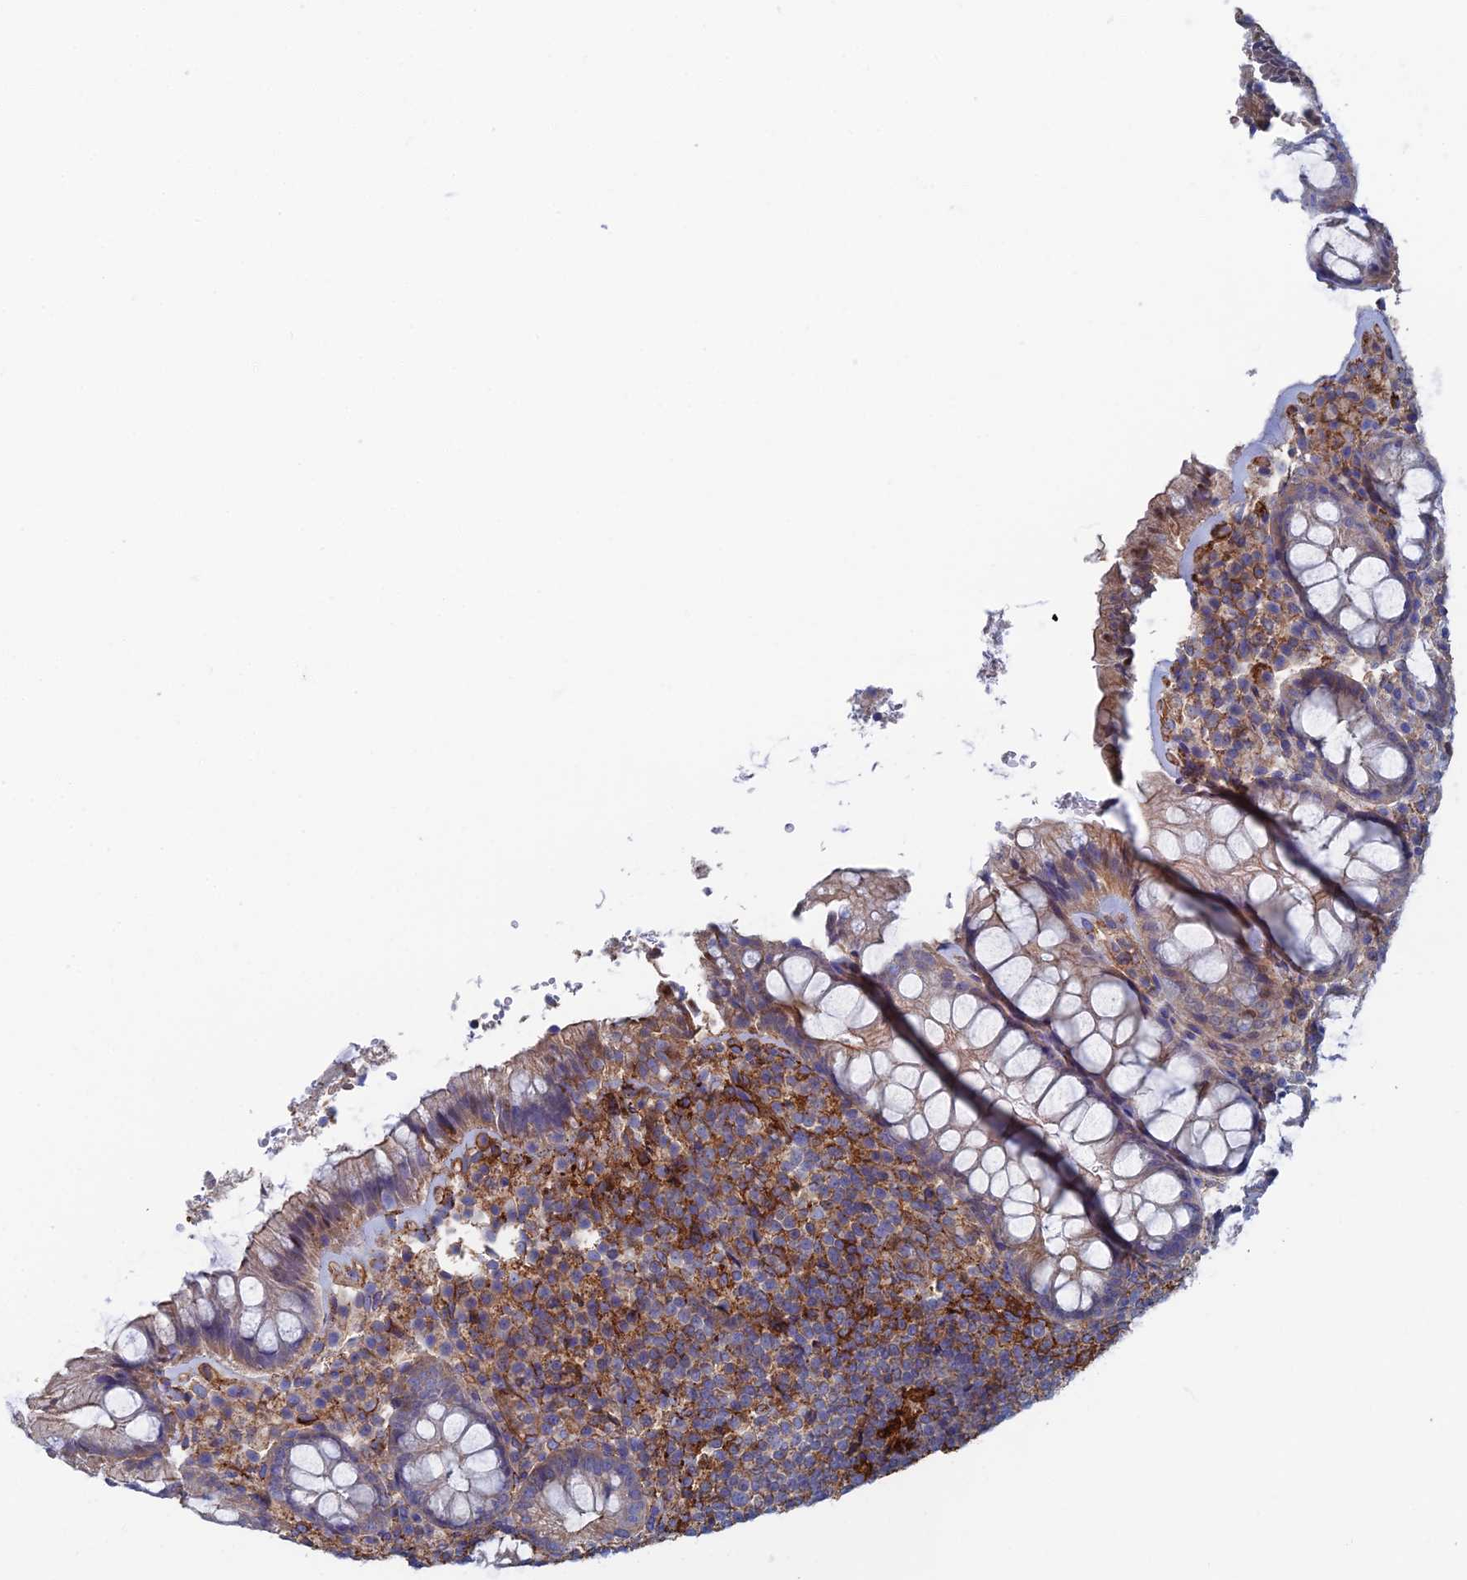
{"staining": {"intensity": "weak", "quantity": ">75%", "location": "cytoplasmic/membranous"}, "tissue": "rectum", "cell_type": "Glandular cells", "image_type": "normal", "snomed": [{"axis": "morphology", "description": "Normal tissue, NOS"}, {"axis": "topography", "description": "Rectum"}], "caption": "Immunohistochemical staining of normal rectum displays weak cytoplasmic/membranous protein staining in about >75% of glandular cells. Nuclei are stained in blue.", "gene": "SNX11", "patient": {"sex": "male", "age": 83}}